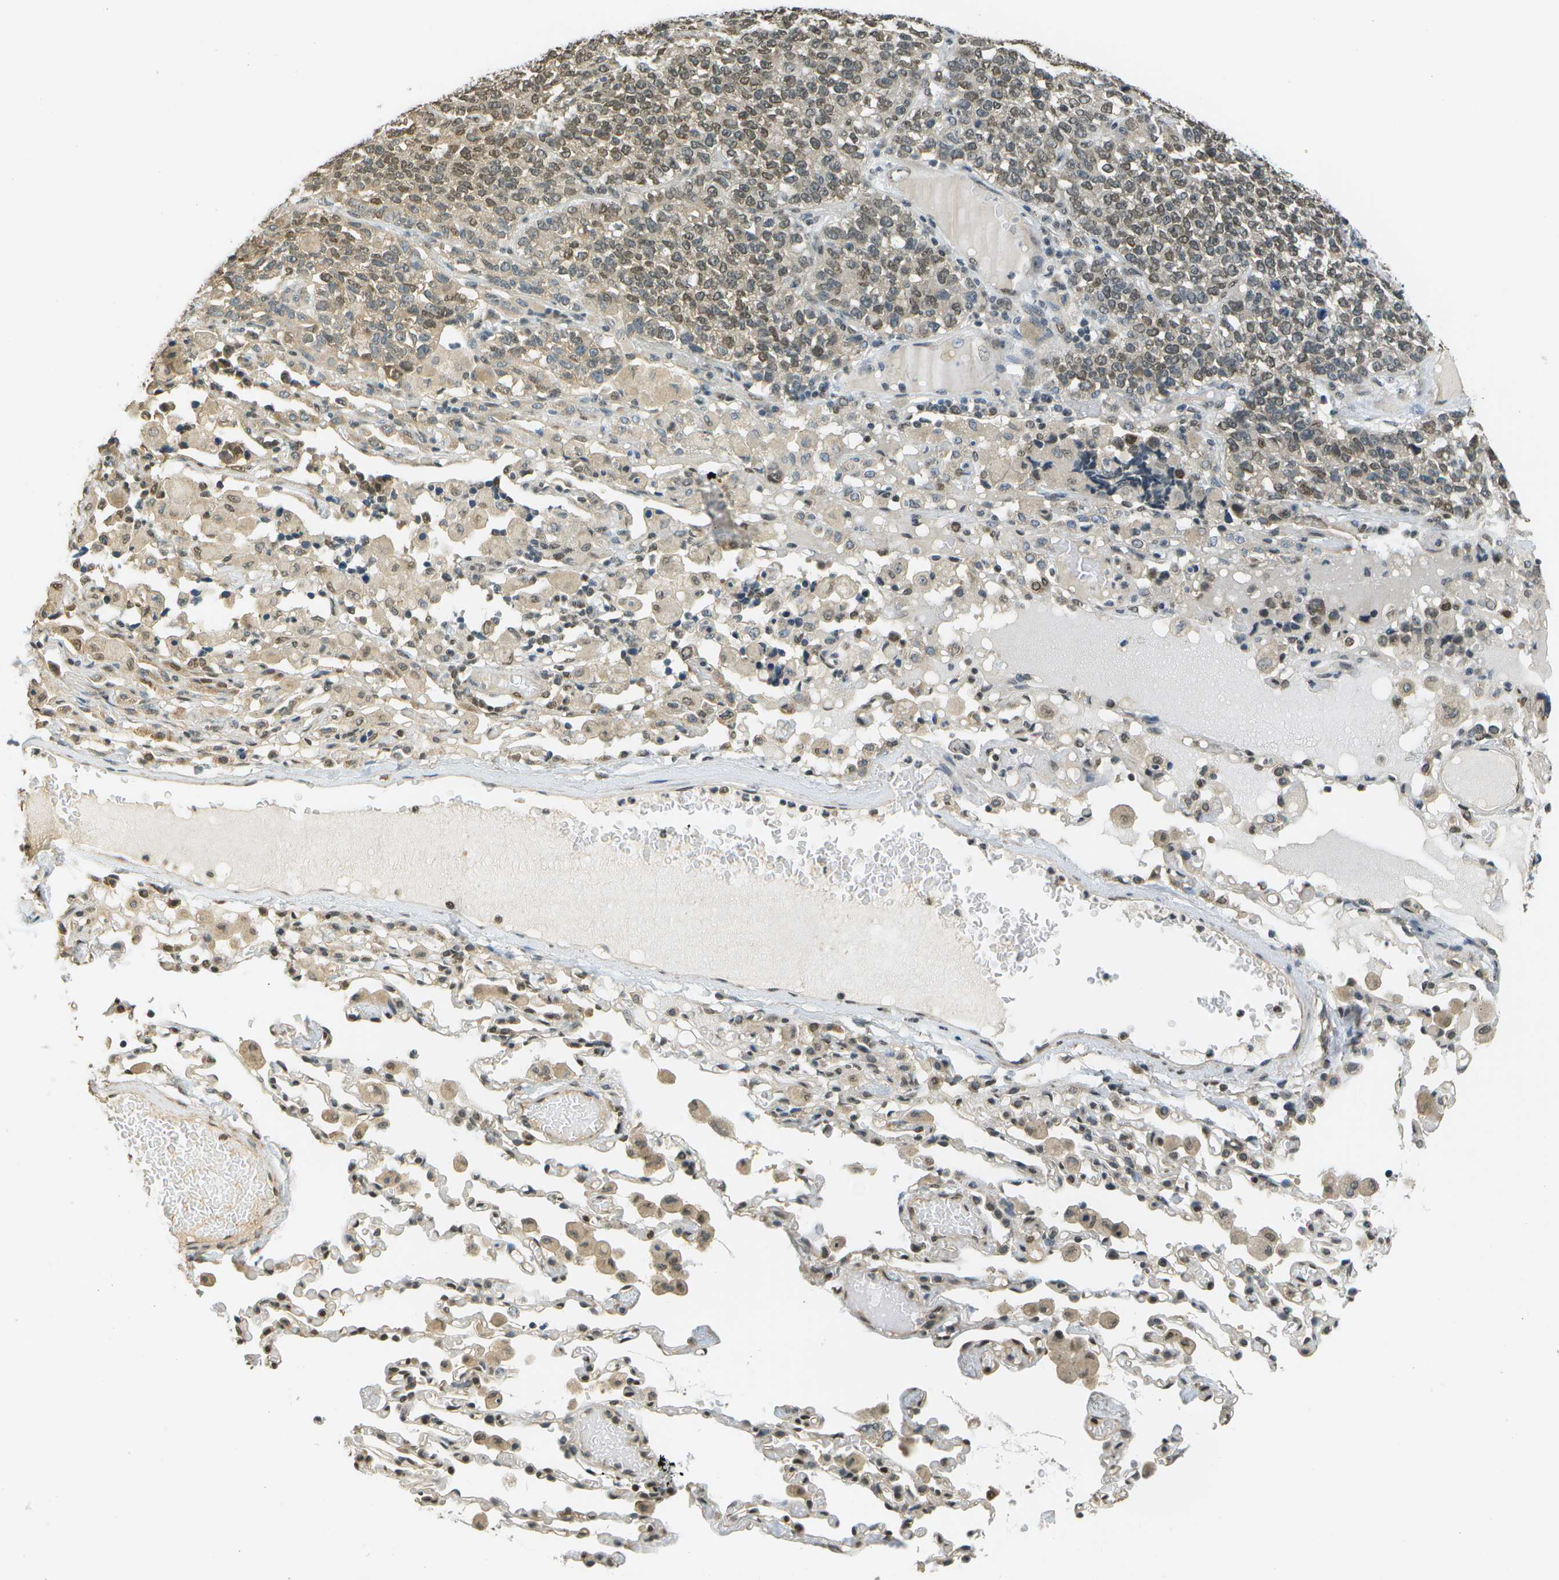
{"staining": {"intensity": "weak", "quantity": "25%-75%", "location": "nuclear"}, "tissue": "lung cancer", "cell_type": "Tumor cells", "image_type": "cancer", "snomed": [{"axis": "morphology", "description": "Adenocarcinoma, NOS"}, {"axis": "topography", "description": "Lung"}], "caption": "This is a photomicrograph of IHC staining of lung cancer, which shows weak staining in the nuclear of tumor cells.", "gene": "ABL2", "patient": {"sex": "male", "age": 49}}